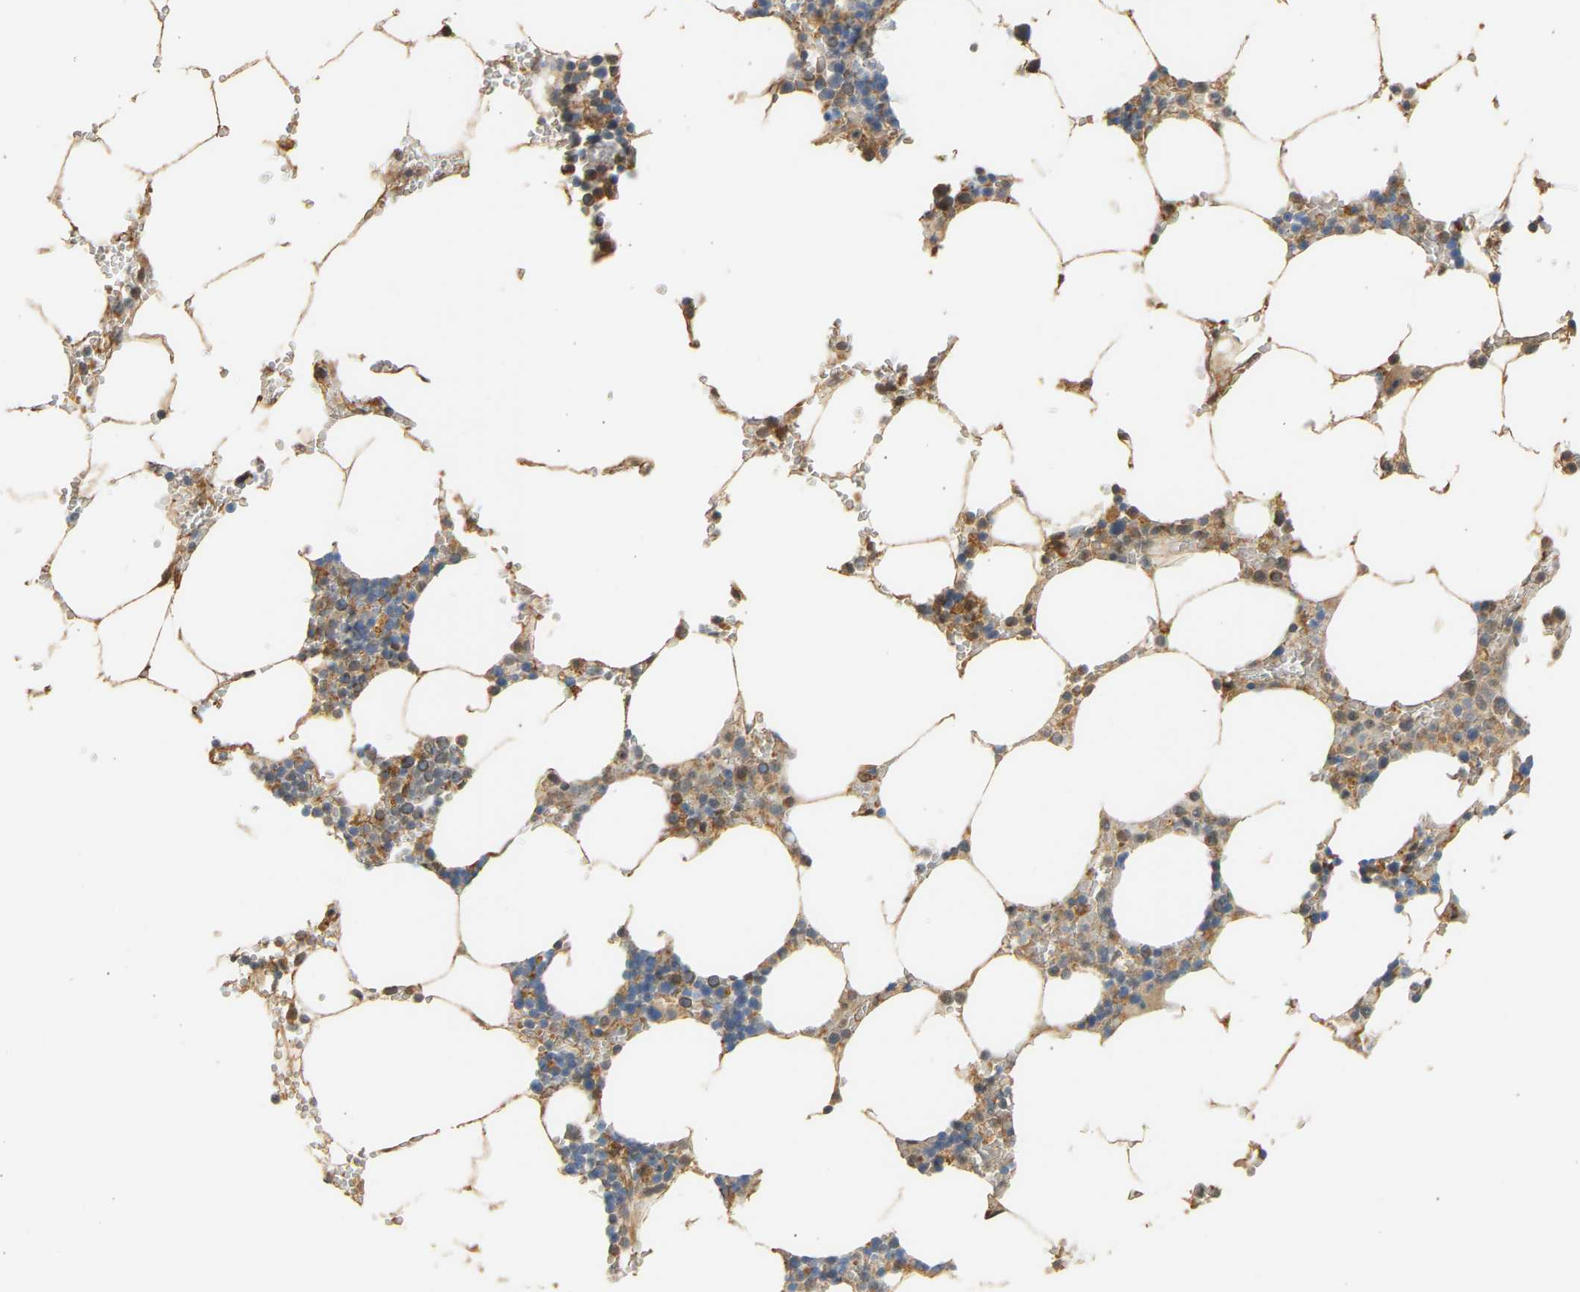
{"staining": {"intensity": "moderate", "quantity": "<25%", "location": "cytoplasmic/membranous"}, "tissue": "bone marrow", "cell_type": "Hematopoietic cells", "image_type": "normal", "snomed": [{"axis": "morphology", "description": "Normal tissue, NOS"}, {"axis": "topography", "description": "Bone marrow"}], "caption": "Immunohistochemical staining of benign bone marrow displays <25% levels of moderate cytoplasmic/membranous protein positivity in about <25% of hematopoietic cells. (IHC, brightfield microscopy, high magnification).", "gene": "RGL1", "patient": {"sex": "male", "age": 70}}